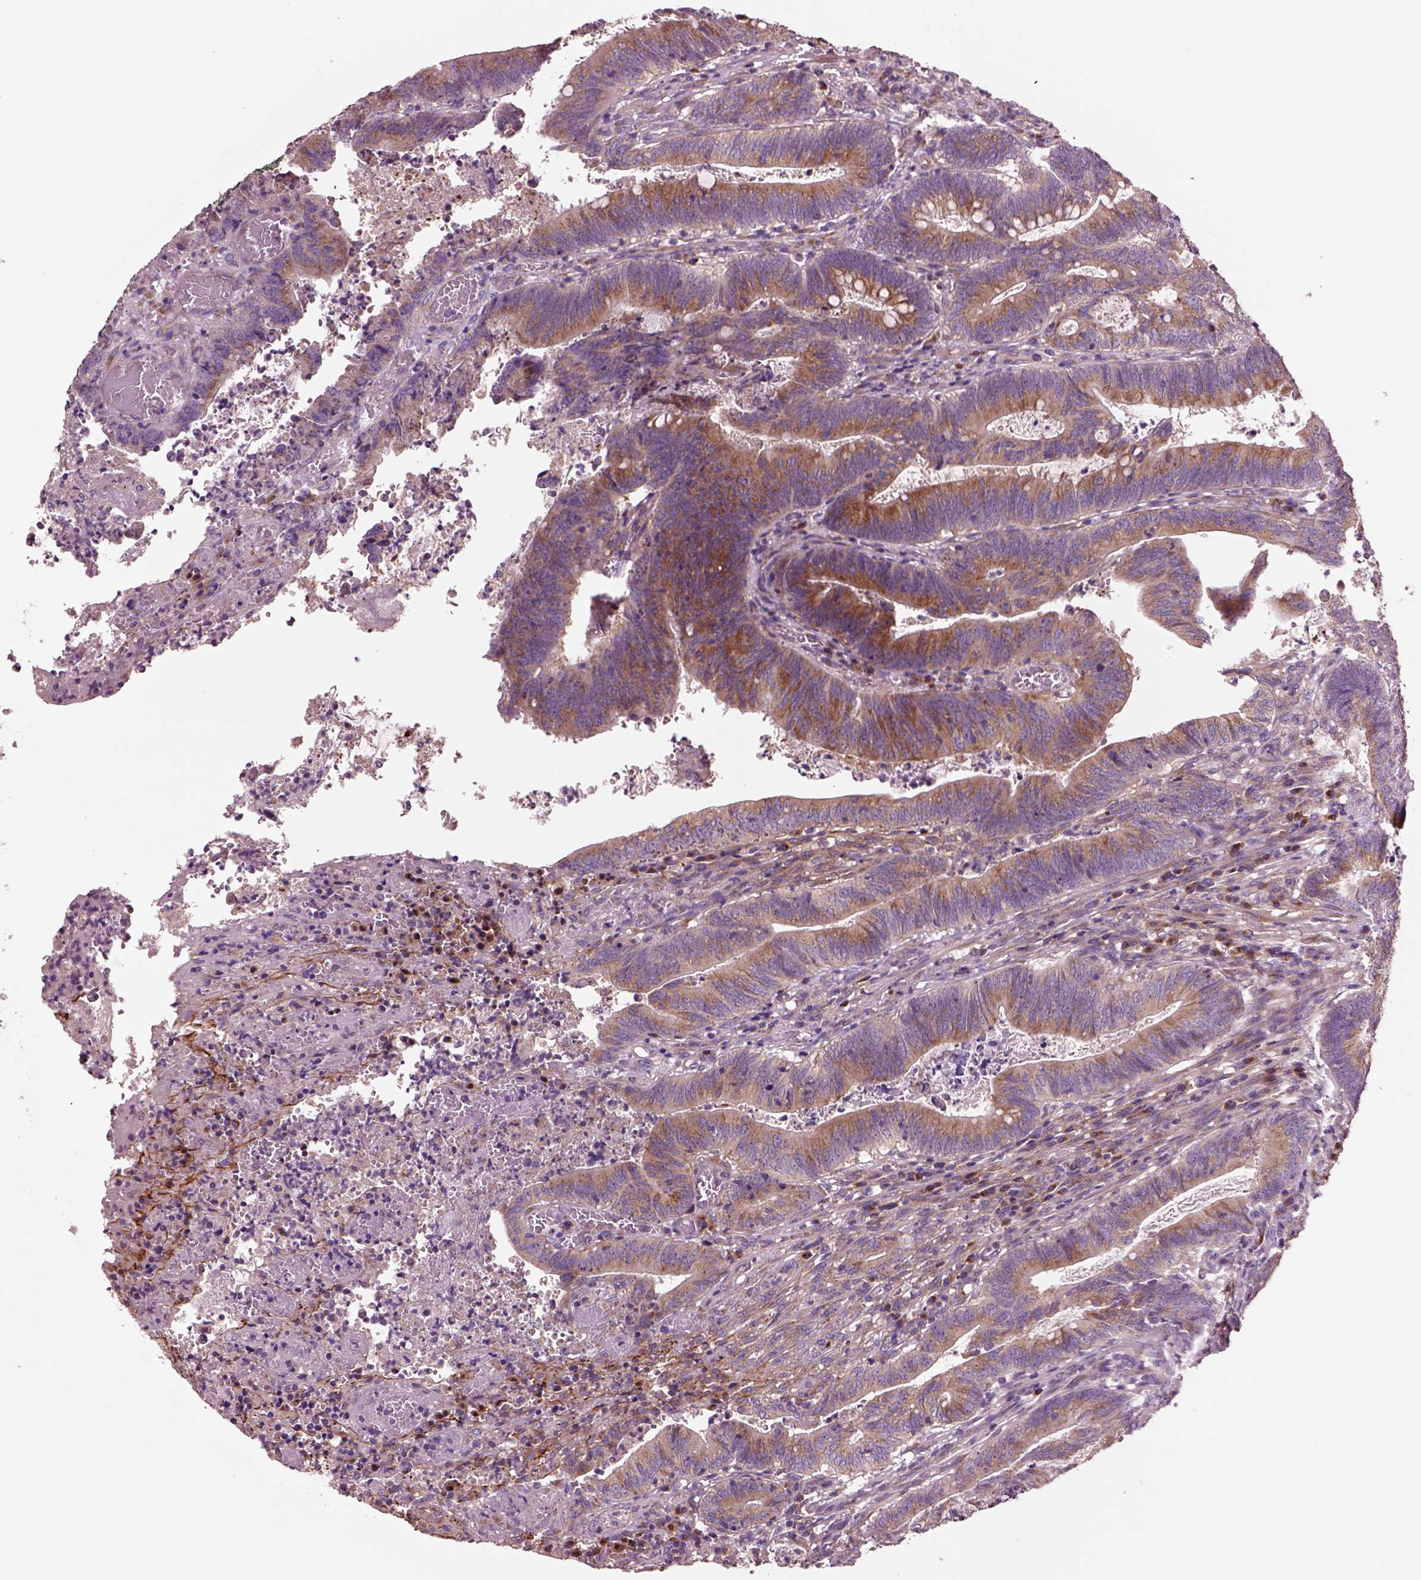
{"staining": {"intensity": "moderate", "quantity": ">75%", "location": "cytoplasmic/membranous"}, "tissue": "colorectal cancer", "cell_type": "Tumor cells", "image_type": "cancer", "snomed": [{"axis": "morphology", "description": "Adenocarcinoma, NOS"}, {"axis": "topography", "description": "Colon"}], "caption": "This micrograph reveals IHC staining of colorectal adenocarcinoma, with medium moderate cytoplasmic/membranous positivity in approximately >75% of tumor cells.", "gene": "SEC23A", "patient": {"sex": "female", "age": 70}}